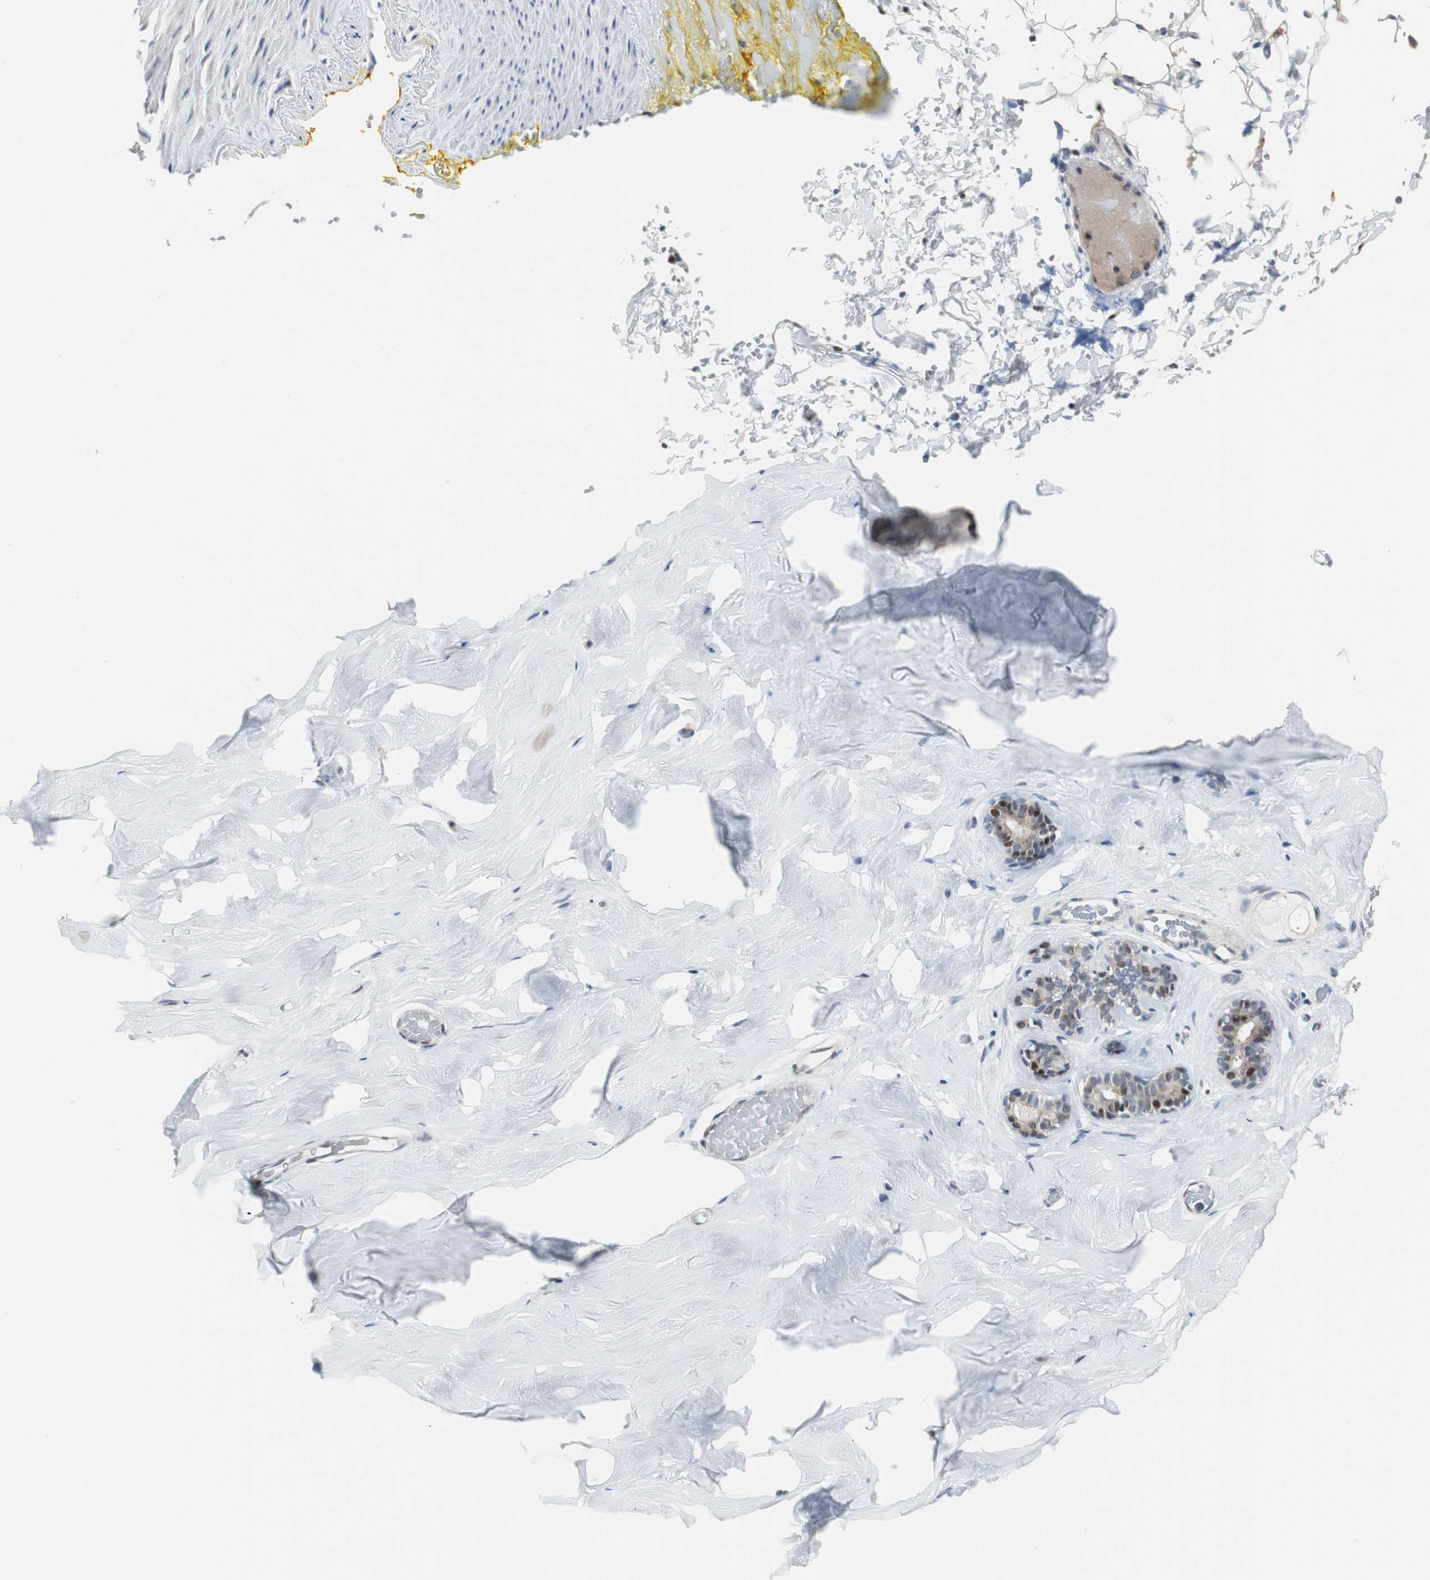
{"staining": {"intensity": "strong", "quantity": "25%-75%", "location": "nuclear"}, "tissue": "salivary gland", "cell_type": "Glandular cells", "image_type": "normal", "snomed": [{"axis": "morphology", "description": "Normal tissue, NOS"}, {"axis": "topography", "description": "Skeletal muscle"}, {"axis": "topography", "description": "Oral tissue"}, {"axis": "topography", "description": "Salivary gland"}, {"axis": "topography", "description": "Peripheral nerve tissue"}], "caption": "Immunohistochemistry (IHC) (DAB (3,3'-diaminobenzidine)) staining of benign human salivary gland demonstrates strong nuclear protein expression in about 25%-75% of glandular cells. The staining was performed using DAB (3,3'-diaminobenzidine), with brown indicating positive protein expression. Nuclei are stained blue with hematoxylin.", "gene": "RAD1", "patient": {"sex": "male", "age": 54}}